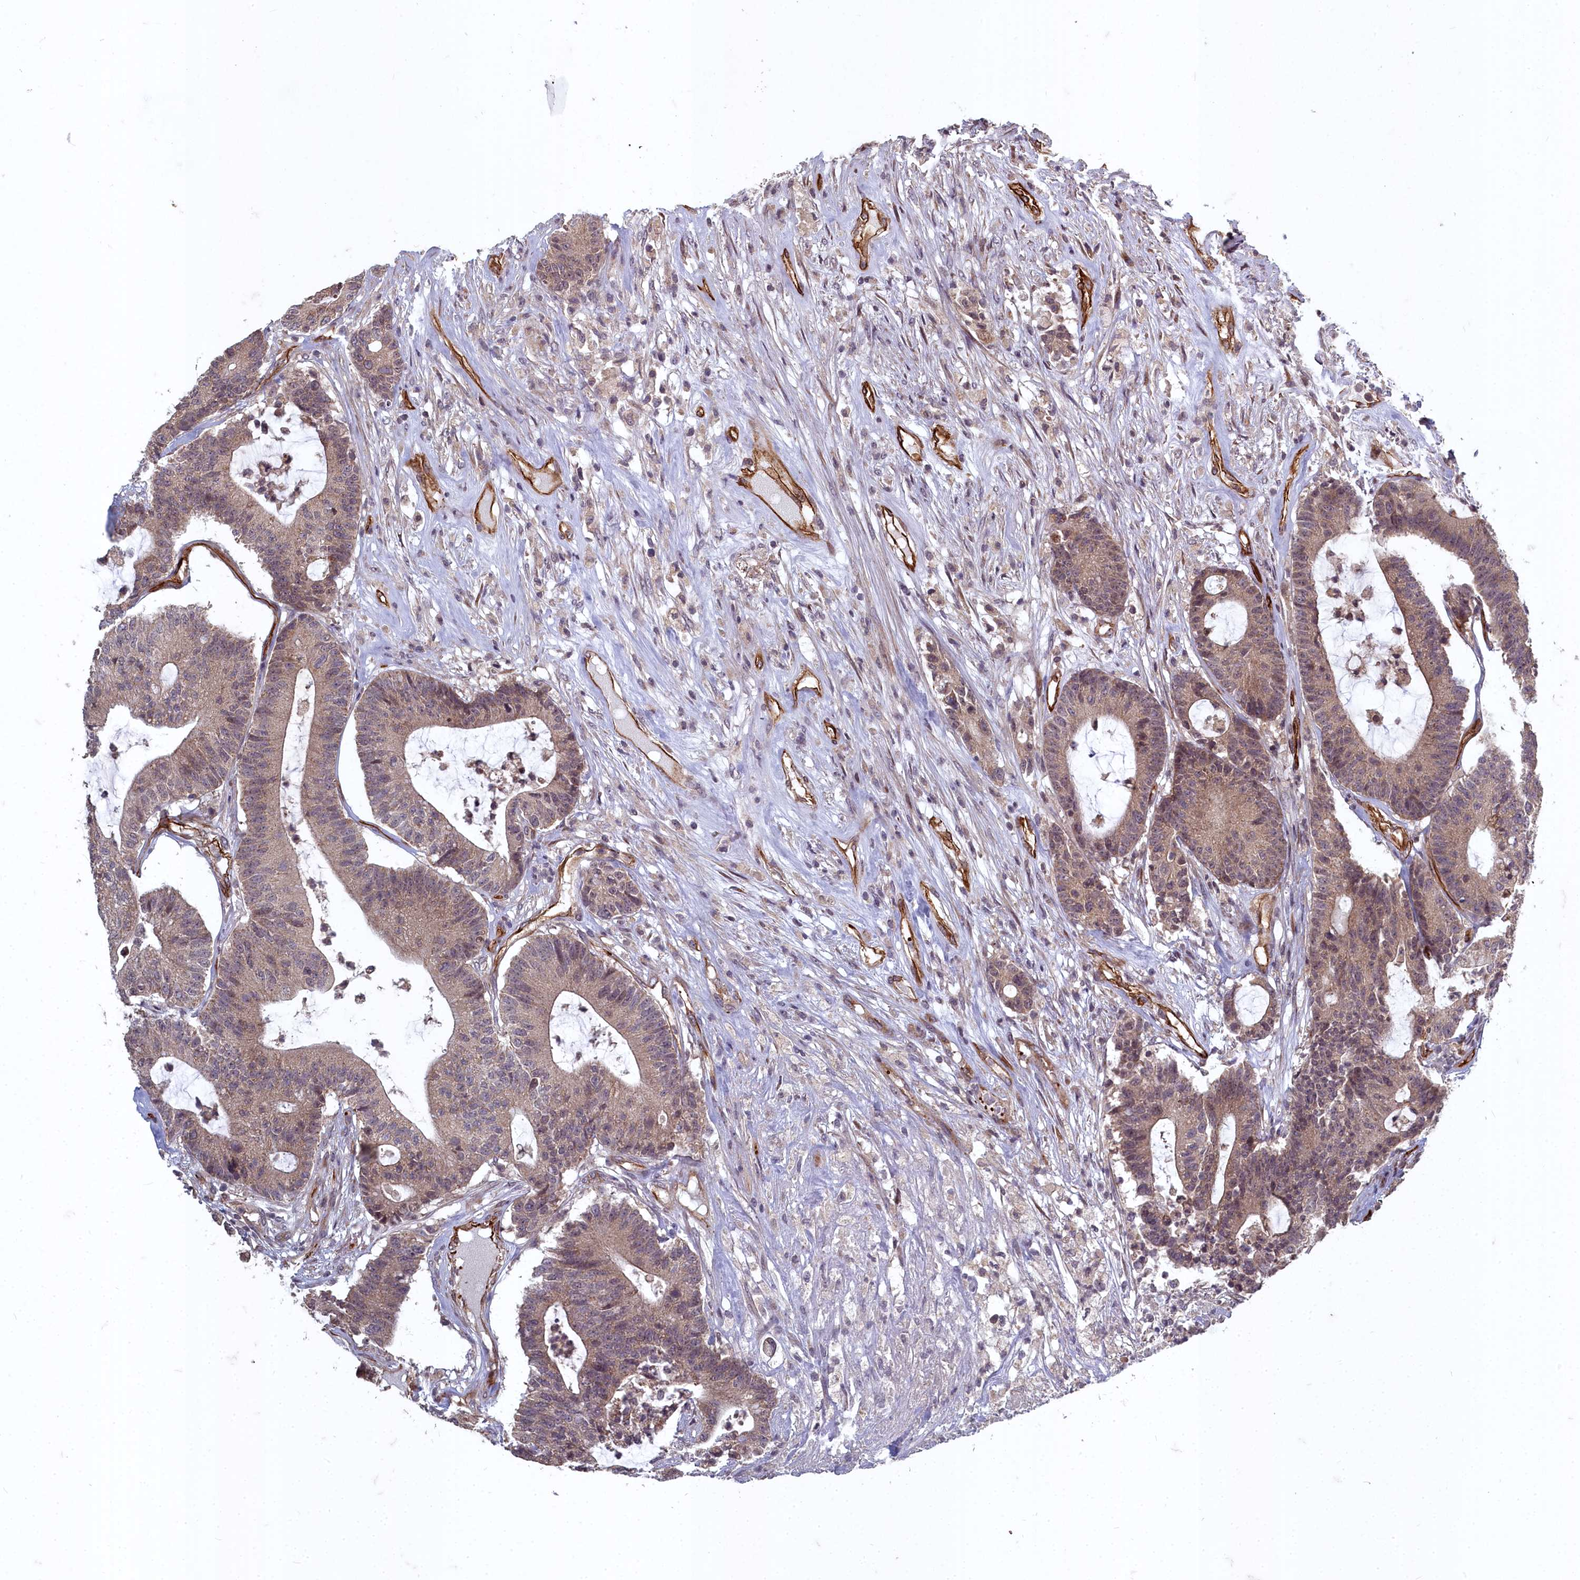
{"staining": {"intensity": "moderate", "quantity": "25%-75%", "location": "cytoplasmic/membranous"}, "tissue": "colorectal cancer", "cell_type": "Tumor cells", "image_type": "cancer", "snomed": [{"axis": "morphology", "description": "Adenocarcinoma, NOS"}, {"axis": "topography", "description": "Colon"}], "caption": "Protein staining of colorectal cancer (adenocarcinoma) tissue exhibits moderate cytoplasmic/membranous positivity in approximately 25%-75% of tumor cells.", "gene": "TSPYL4", "patient": {"sex": "female", "age": 84}}